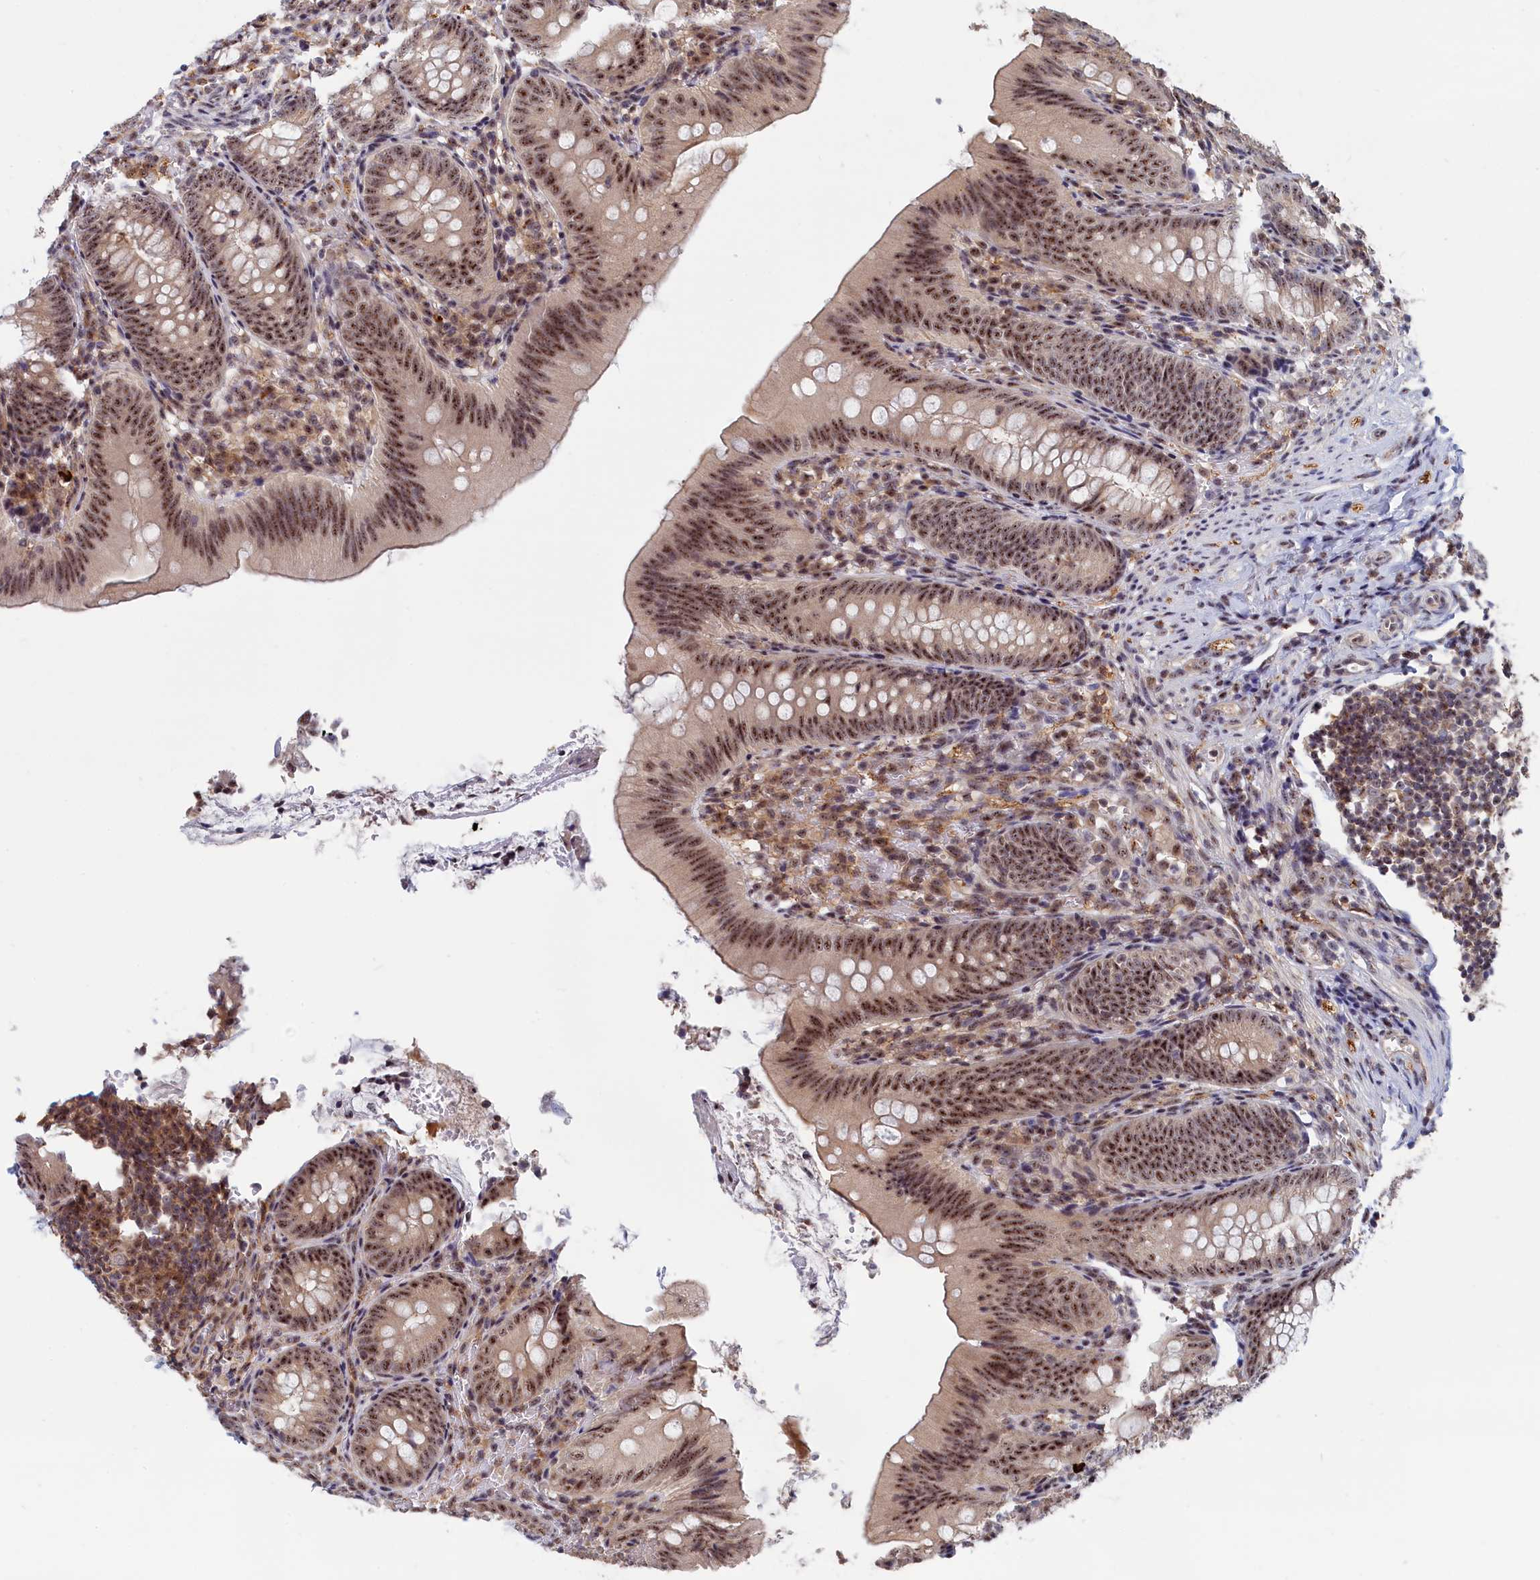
{"staining": {"intensity": "moderate", "quantity": ">75%", "location": "nuclear"}, "tissue": "appendix", "cell_type": "Glandular cells", "image_type": "normal", "snomed": [{"axis": "morphology", "description": "Normal tissue, NOS"}, {"axis": "topography", "description": "Appendix"}], "caption": "DAB immunohistochemical staining of normal human appendix reveals moderate nuclear protein positivity in approximately >75% of glandular cells. (Brightfield microscopy of DAB IHC at high magnification).", "gene": "TAB1", "patient": {"sex": "male", "age": 1}}